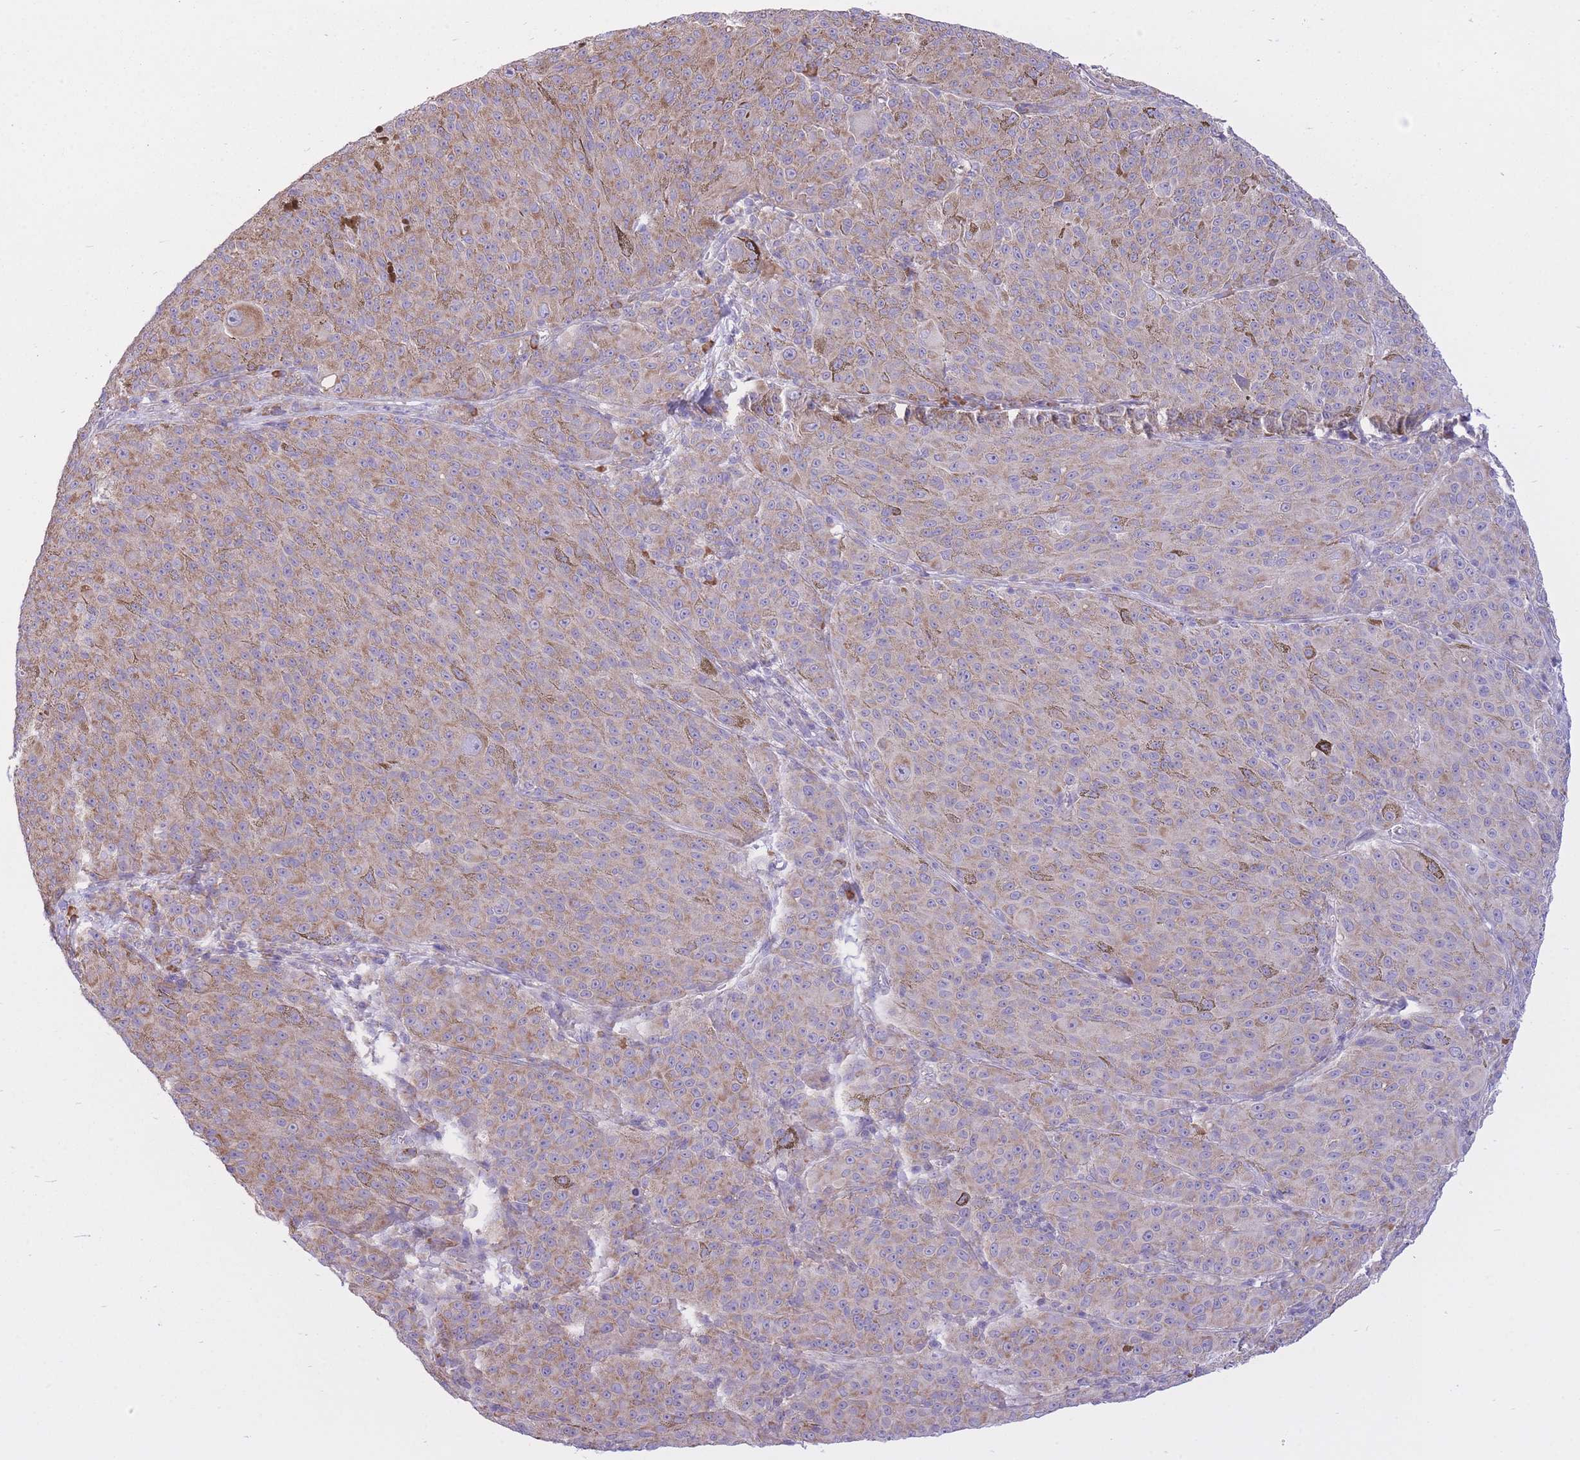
{"staining": {"intensity": "weak", "quantity": ">75%", "location": "cytoplasmic/membranous"}, "tissue": "melanoma", "cell_type": "Tumor cells", "image_type": "cancer", "snomed": [{"axis": "morphology", "description": "Malignant melanoma, NOS"}, {"axis": "topography", "description": "Skin"}], "caption": "Malignant melanoma stained for a protein displays weak cytoplasmic/membranous positivity in tumor cells. (IHC, brightfield microscopy, high magnification).", "gene": "ZNF501", "patient": {"sex": "female", "age": 52}}